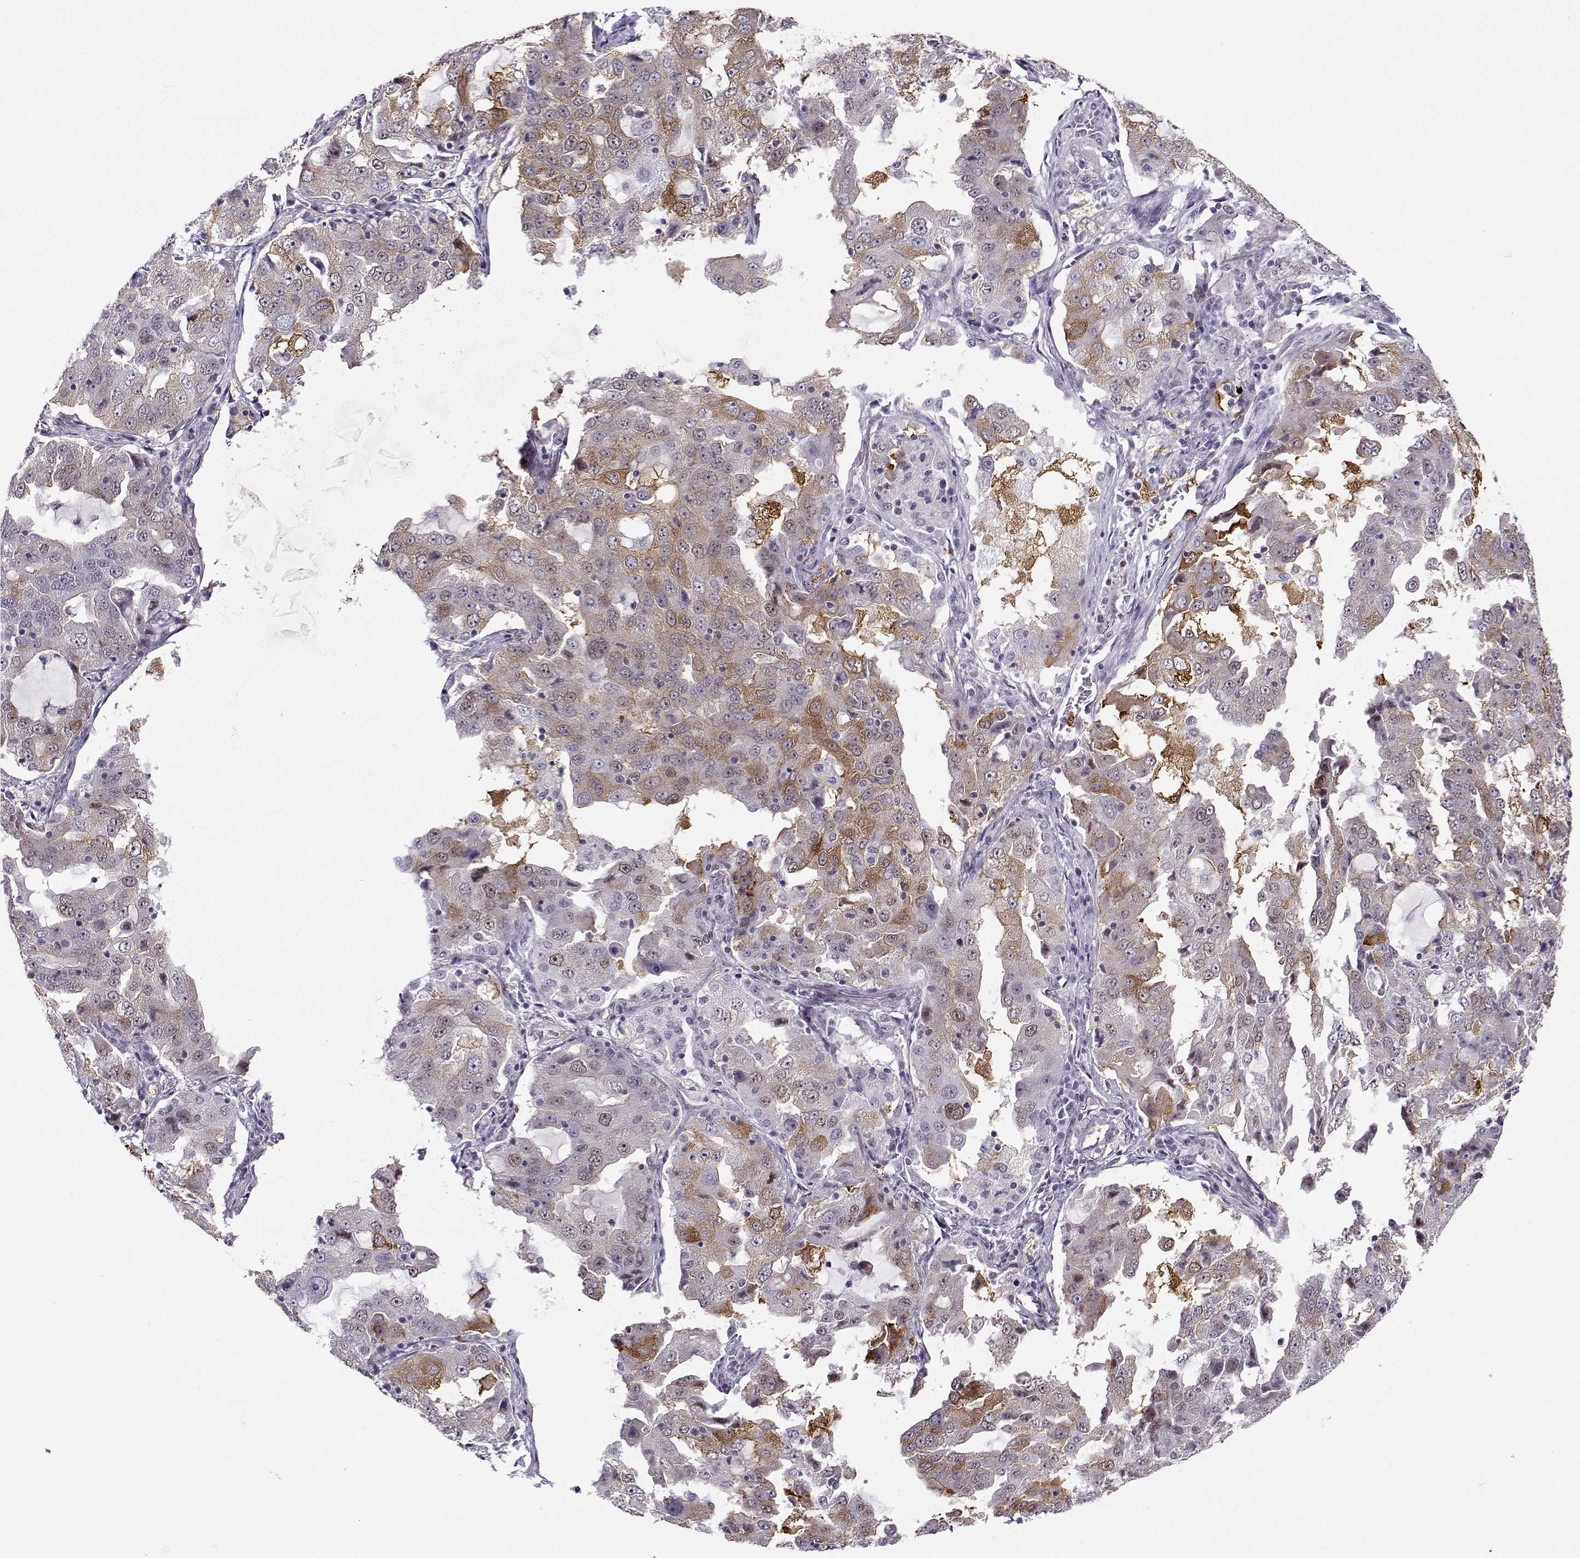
{"staining": {"intensity": "weak", "quantity": "25%-75%", "location": "cytoplasmic/membranous"}, "tissue": "lung cancer", "cell_type": "Tumor cells", "image_type": "cancer", "snomed": [{"axis": "morphology", "description": "Adenocarcinoma, NOS"}, {"axis": "topography", "description": "Lung"}], "caption": "Immunohistochemistry (IHC) histopathology image of human lung cancer stained for a protein (brown), which reveals low levels of weak cytoplasmic/membranous expression in approximately 25%-75% of tumor cells.", "gene": "BACH1", "patient": {"sex": "female", "age": 61}}